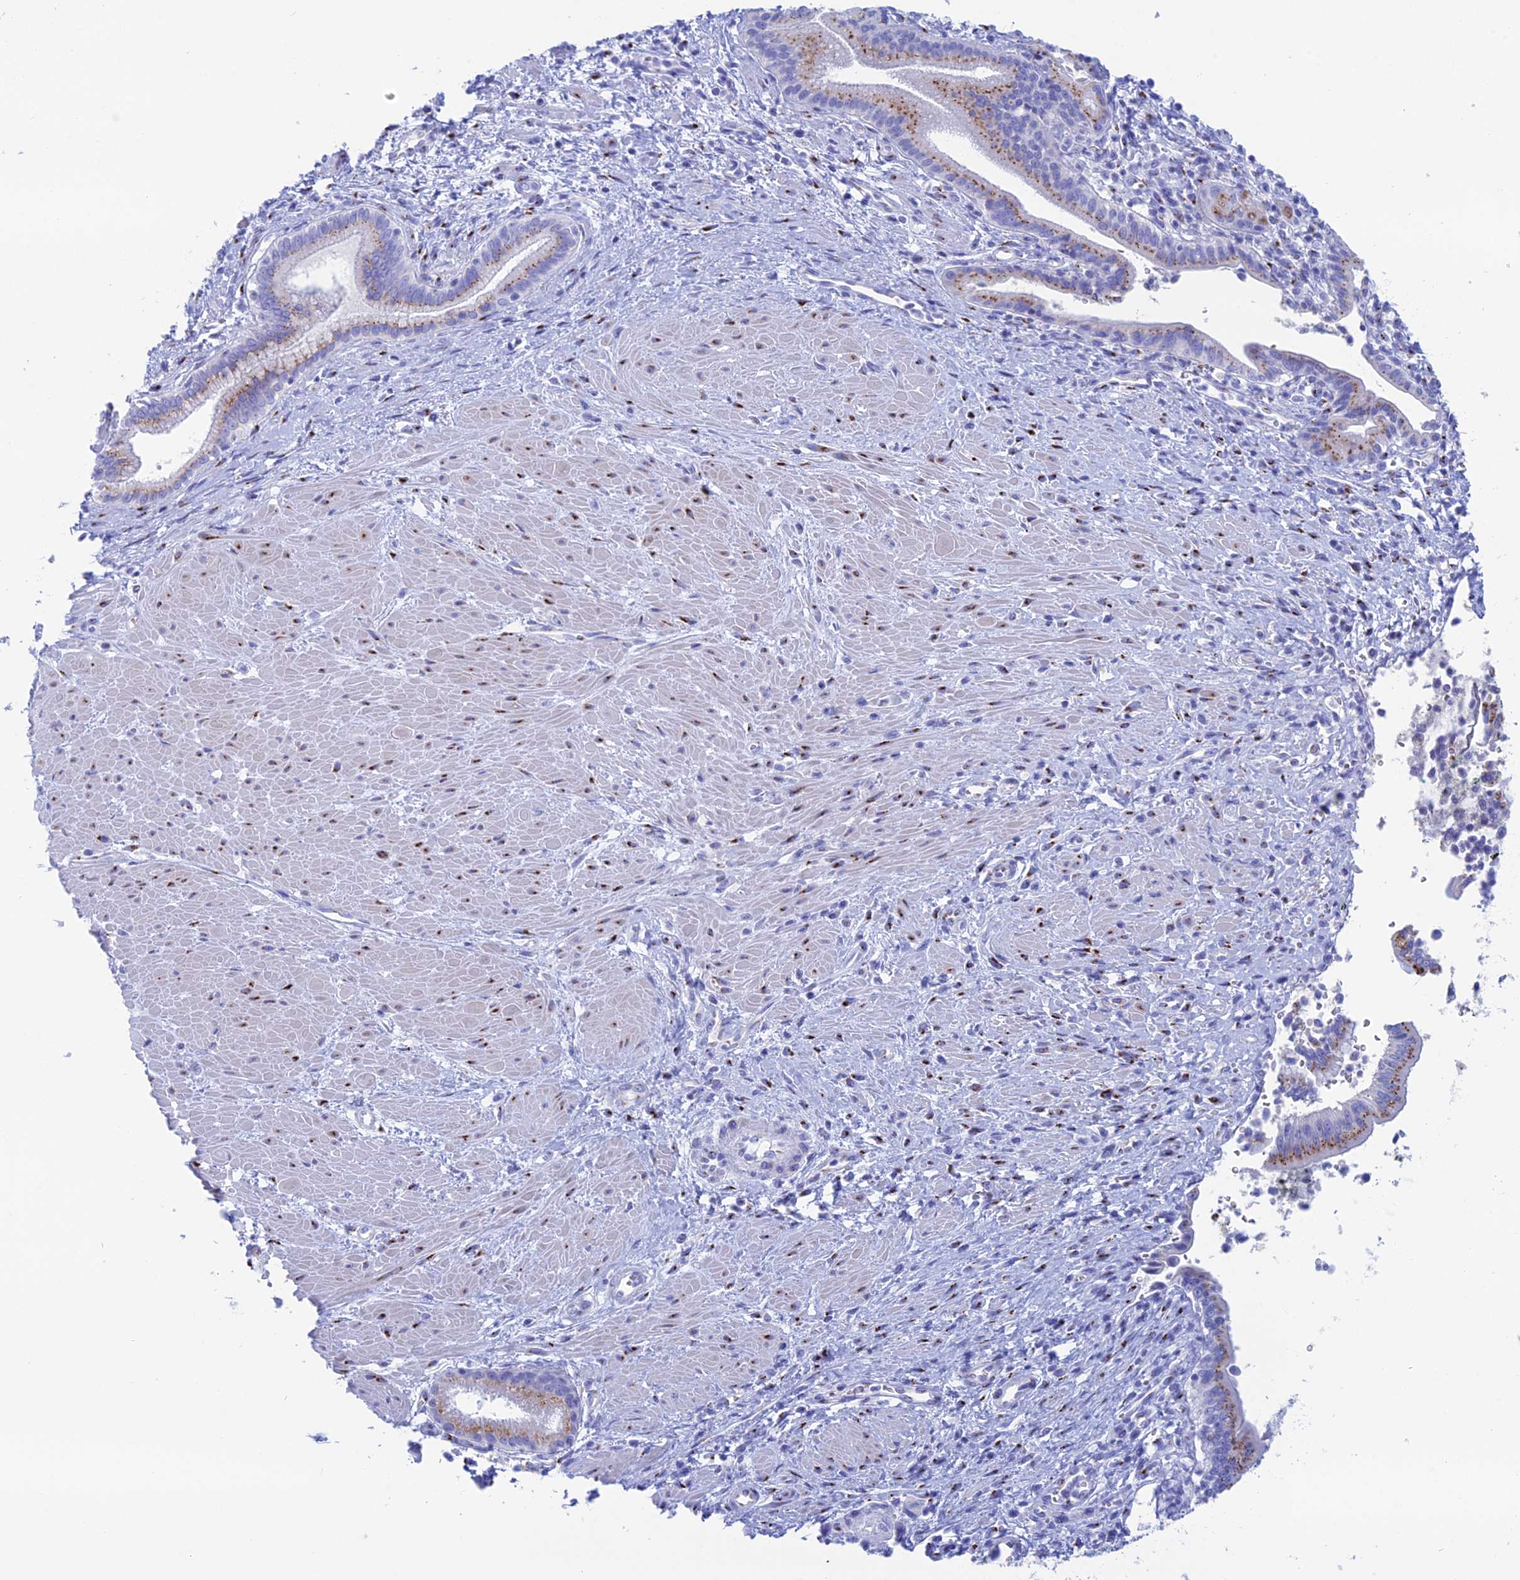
{"staining": {"intensity": "moderate", "quantity": "25%-75%", "location": "cytoplasmic/membranous"}, "tissue": "pancreatic cancer", "cell_type": "Tumor cells", "image_type": "cancer", "snomed": [{"axis": "morphology", "description": "Adenocarcinoma, NOS"}, {"axis": "topography", "description": "Pancreas"}], "caption": "Pancreatic cancer stained with a protein marker displays moderate staining in tumor cells.", "gene": "ERICH4", "patient": {"sex": "male", "age": 78}}